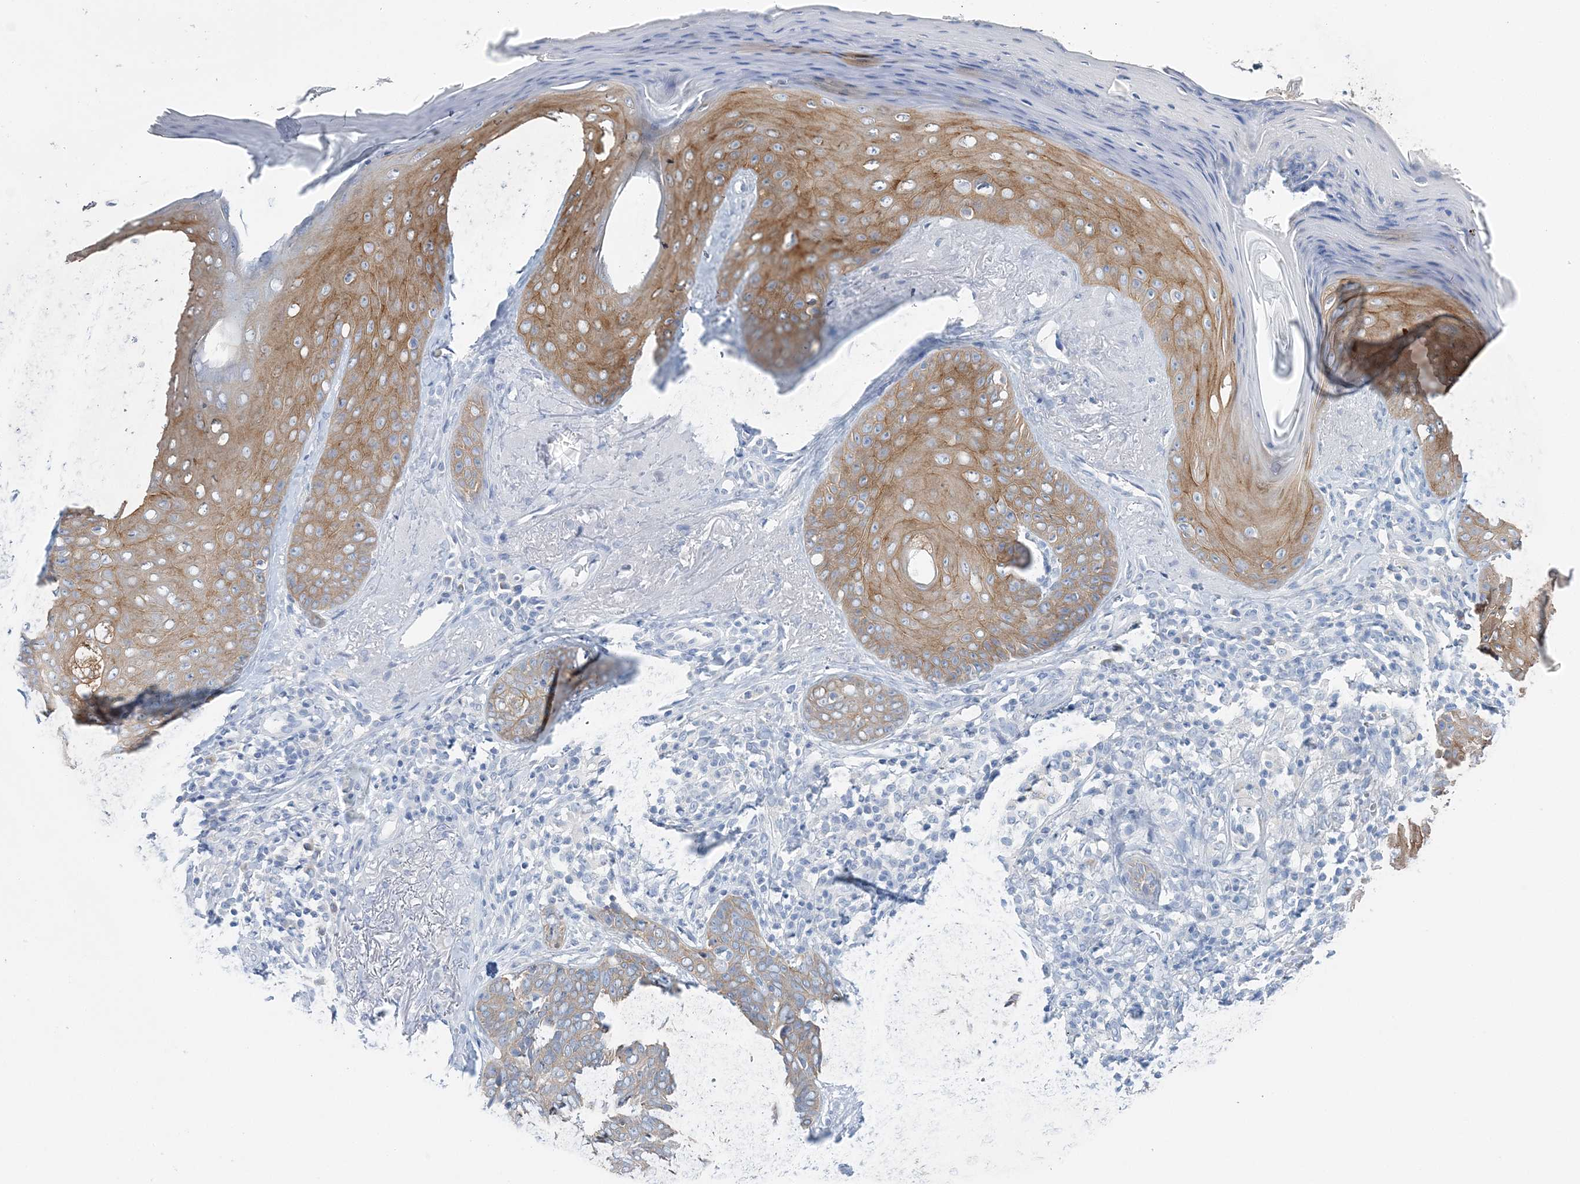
{"staining": {"intensity": "negative", "quantity": "none", "location": "none"}, "tissue": "skin", "cell_type": "Fibroblasts", "image_type": "normal", "snomed": [{"axis": "morphology", "description": "Normal tissue, NOS"}, {"axis": "topography", "description": "Skin"}], "caption": "Protein analysis of benign skin displays no significant staining in fibroblasts.", "gene": "SLC5A6", "patient": {"sex": "male", "age": 57}}